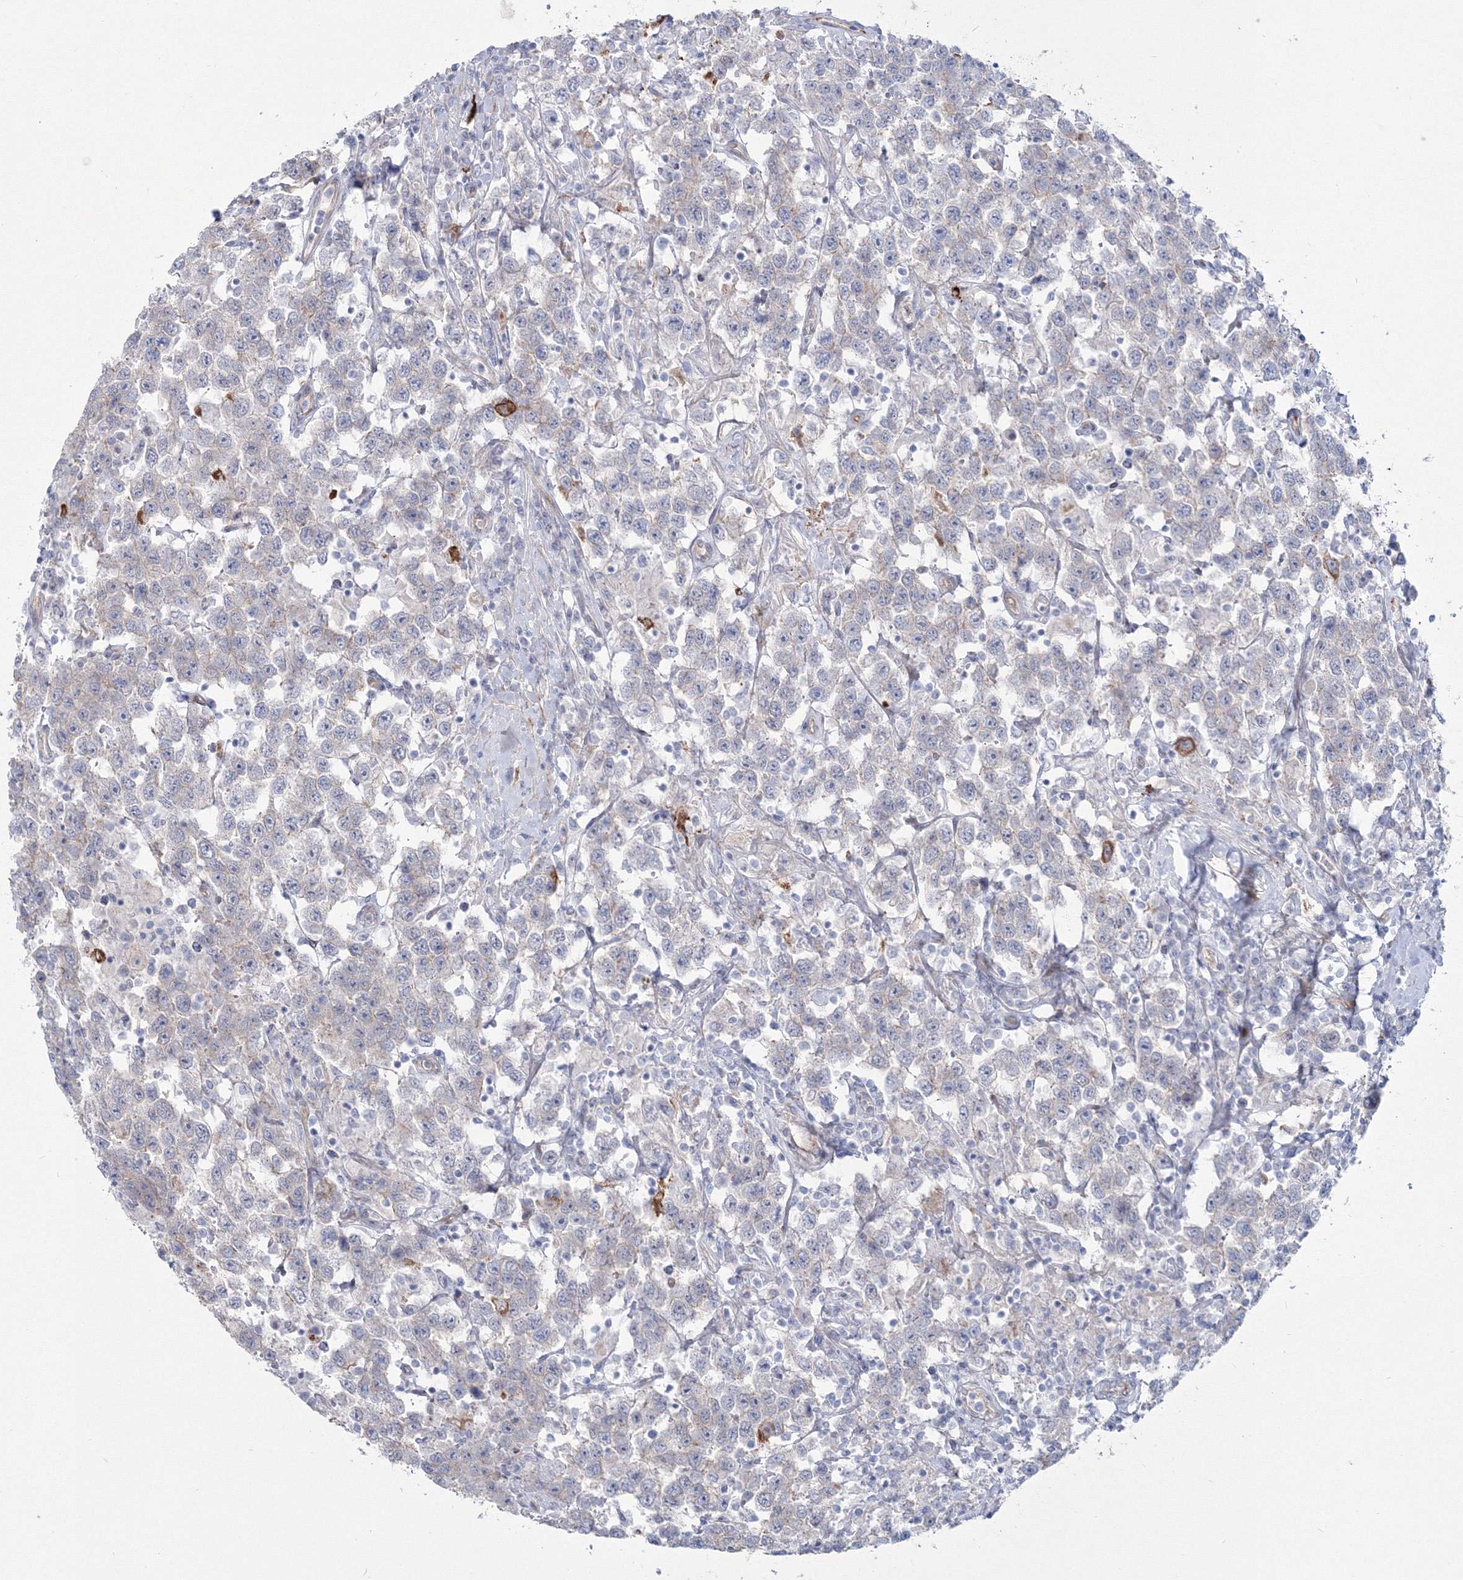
{"staining": {"intensity": "negative", "quantity": "none", "location": "none"}, "tissue": "testis cancer", "cell_type": "Tumor cells", "image_type": "cancer", "snomed": [{"axis": "morphology", "description": "Seminoma, NOS"}, {"axis": "topography", "description": "Testis"}], "caption": "Immunohistochemical staining of testis cancer shows no significant positivity in tumor cells. (DAB IHC with hematoxylin counter stain).", "gene": "HYAL2", "patient": {"sex": "male", "age": 41}}